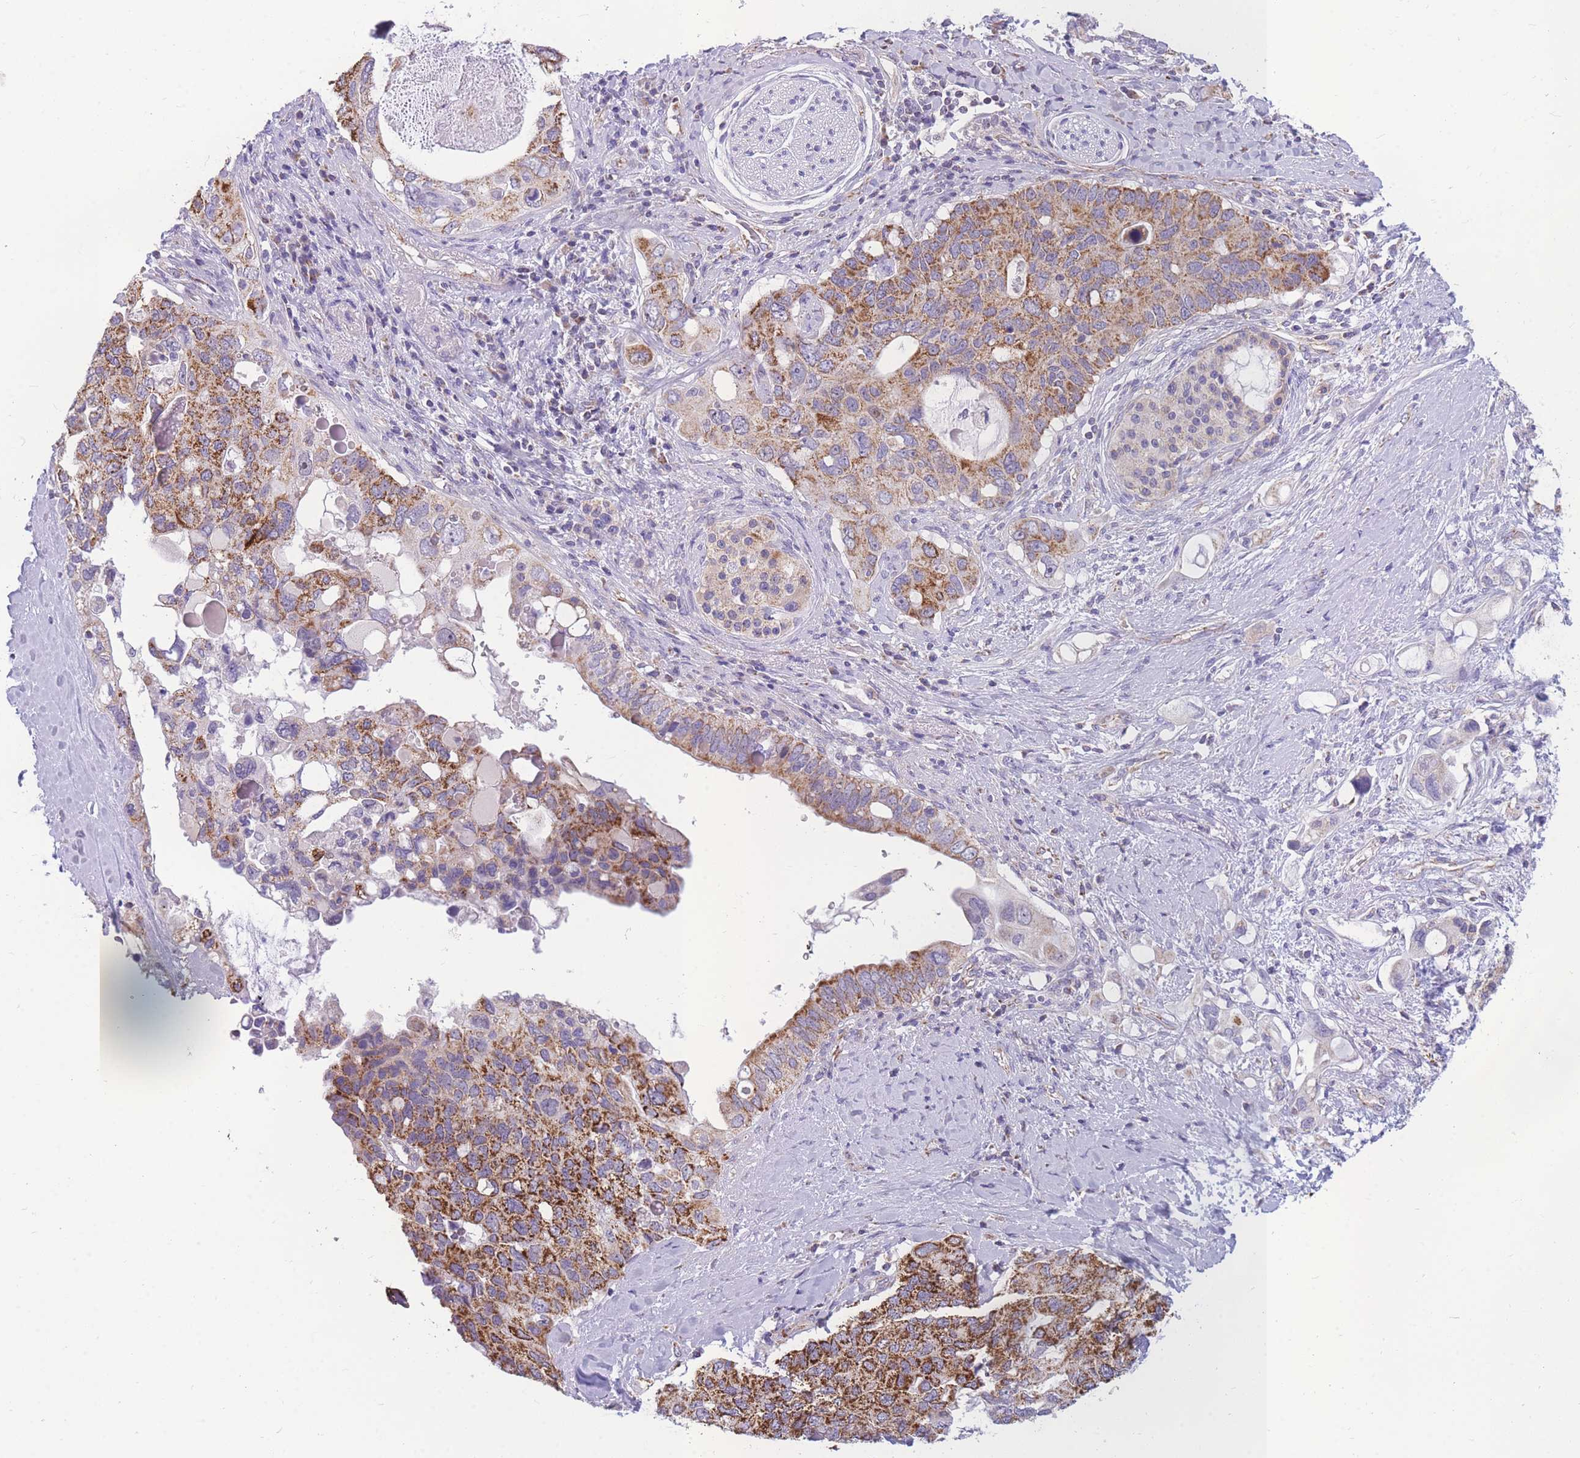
{"staining": {"intensity": "strong", "quantity": "25%-75%", "location": "cytoplasmic/membranous"}, "tissue": "pancreatic cancer", "cell_type": "Tumor cells", "image_type": "cancer", "snomed": [{"axis": "morphology", "description": "Adenocarcinoma, NOS"}, {"axis": "topography", "description": "Pancreas"}], "caption": "Protein staining demonstrates strong cytoplasmic/membranous staining in approximately 25%-75% of tumor cells in pancreatic cancer. Nuclei are stained in blue.", "gene": "DDX49", "patient": {"sex": "female", "age": 56}}